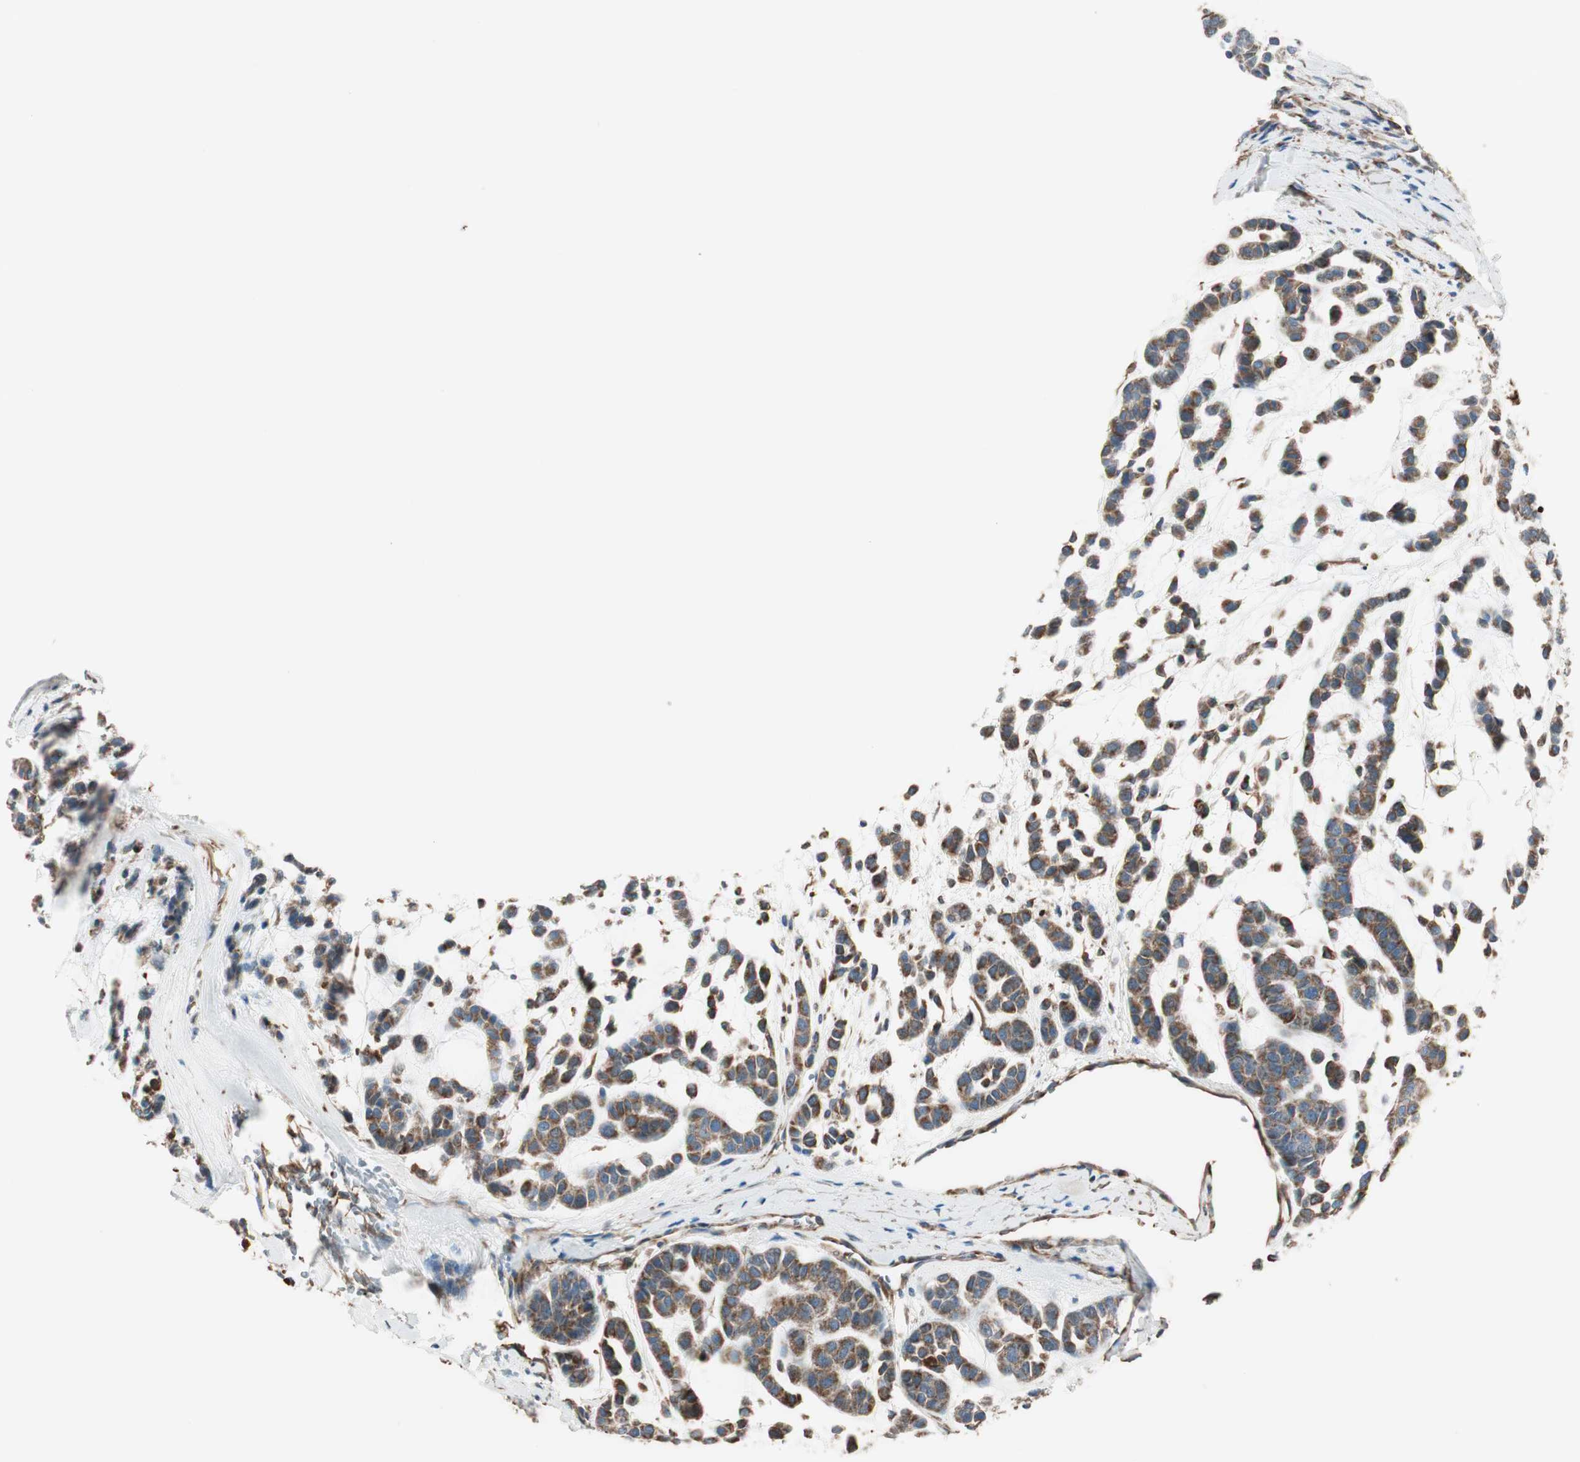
{"staining": {"intensity": "moderate", "quantity": ">75%", "location": "cytoplasmic/membranous"}, "tissue": "head and neck cancer", "cell_type": "Tumor cells", "image_type": "cancer", "snomed": [{"axis": "morphology", "description": "Adenocarcinoma, NOS"}, {"axis": "morphology", "description": "Adenoma, NOS"}, {"axis": "topography", "description": "Head-Neck"}], "caption": "An immunohistochemistry (IHC) micrograph of neoplastic tissue is shown. Protein staining in brown shows moderate cytoplasmic/membranous positivity in head and neck cancer (adenocarcinoma) within tumor cells.", "gene": "SRCIN1", "patient": {"sex": "female", "age": 55}}